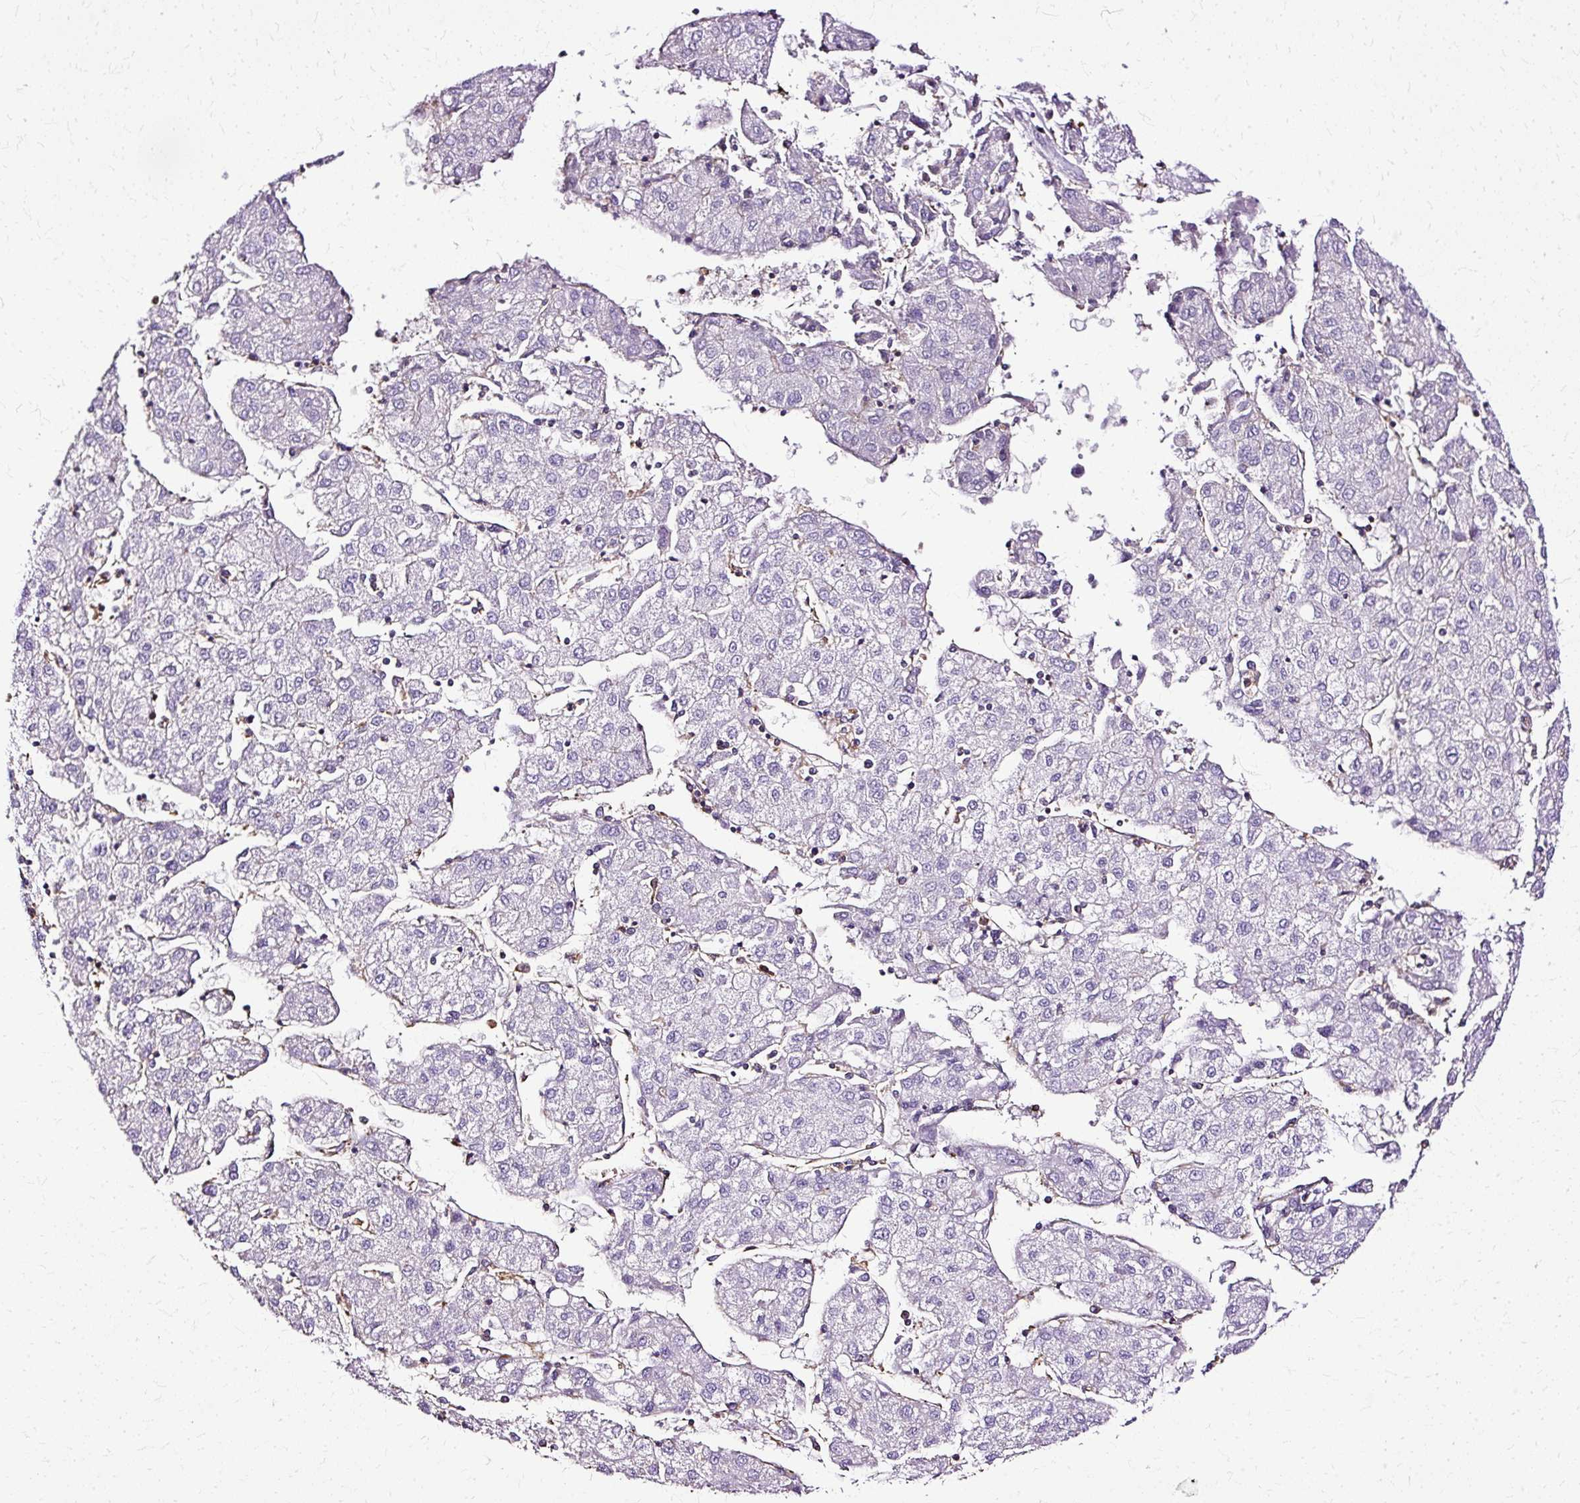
{"staining": {"intensity": "negative", "quantity": "none", "location": "none"}, "tissue": "liver cancer", "cell_type": "Tumor cells", "image_type": "cancer", "snomed": [{"axis": "morphology", "description": "Carcinoma, Hepatocellular, NOS"}, {"axis": "topography", "description": "Liver"}], "caption": "Immunohistochemistry micrograph of liver cancer stained for a protein (brown), which demonstrates no staining in tumor cells.", "gene": "KLHL11", "patient": {"sex": "male", "age": 72}}